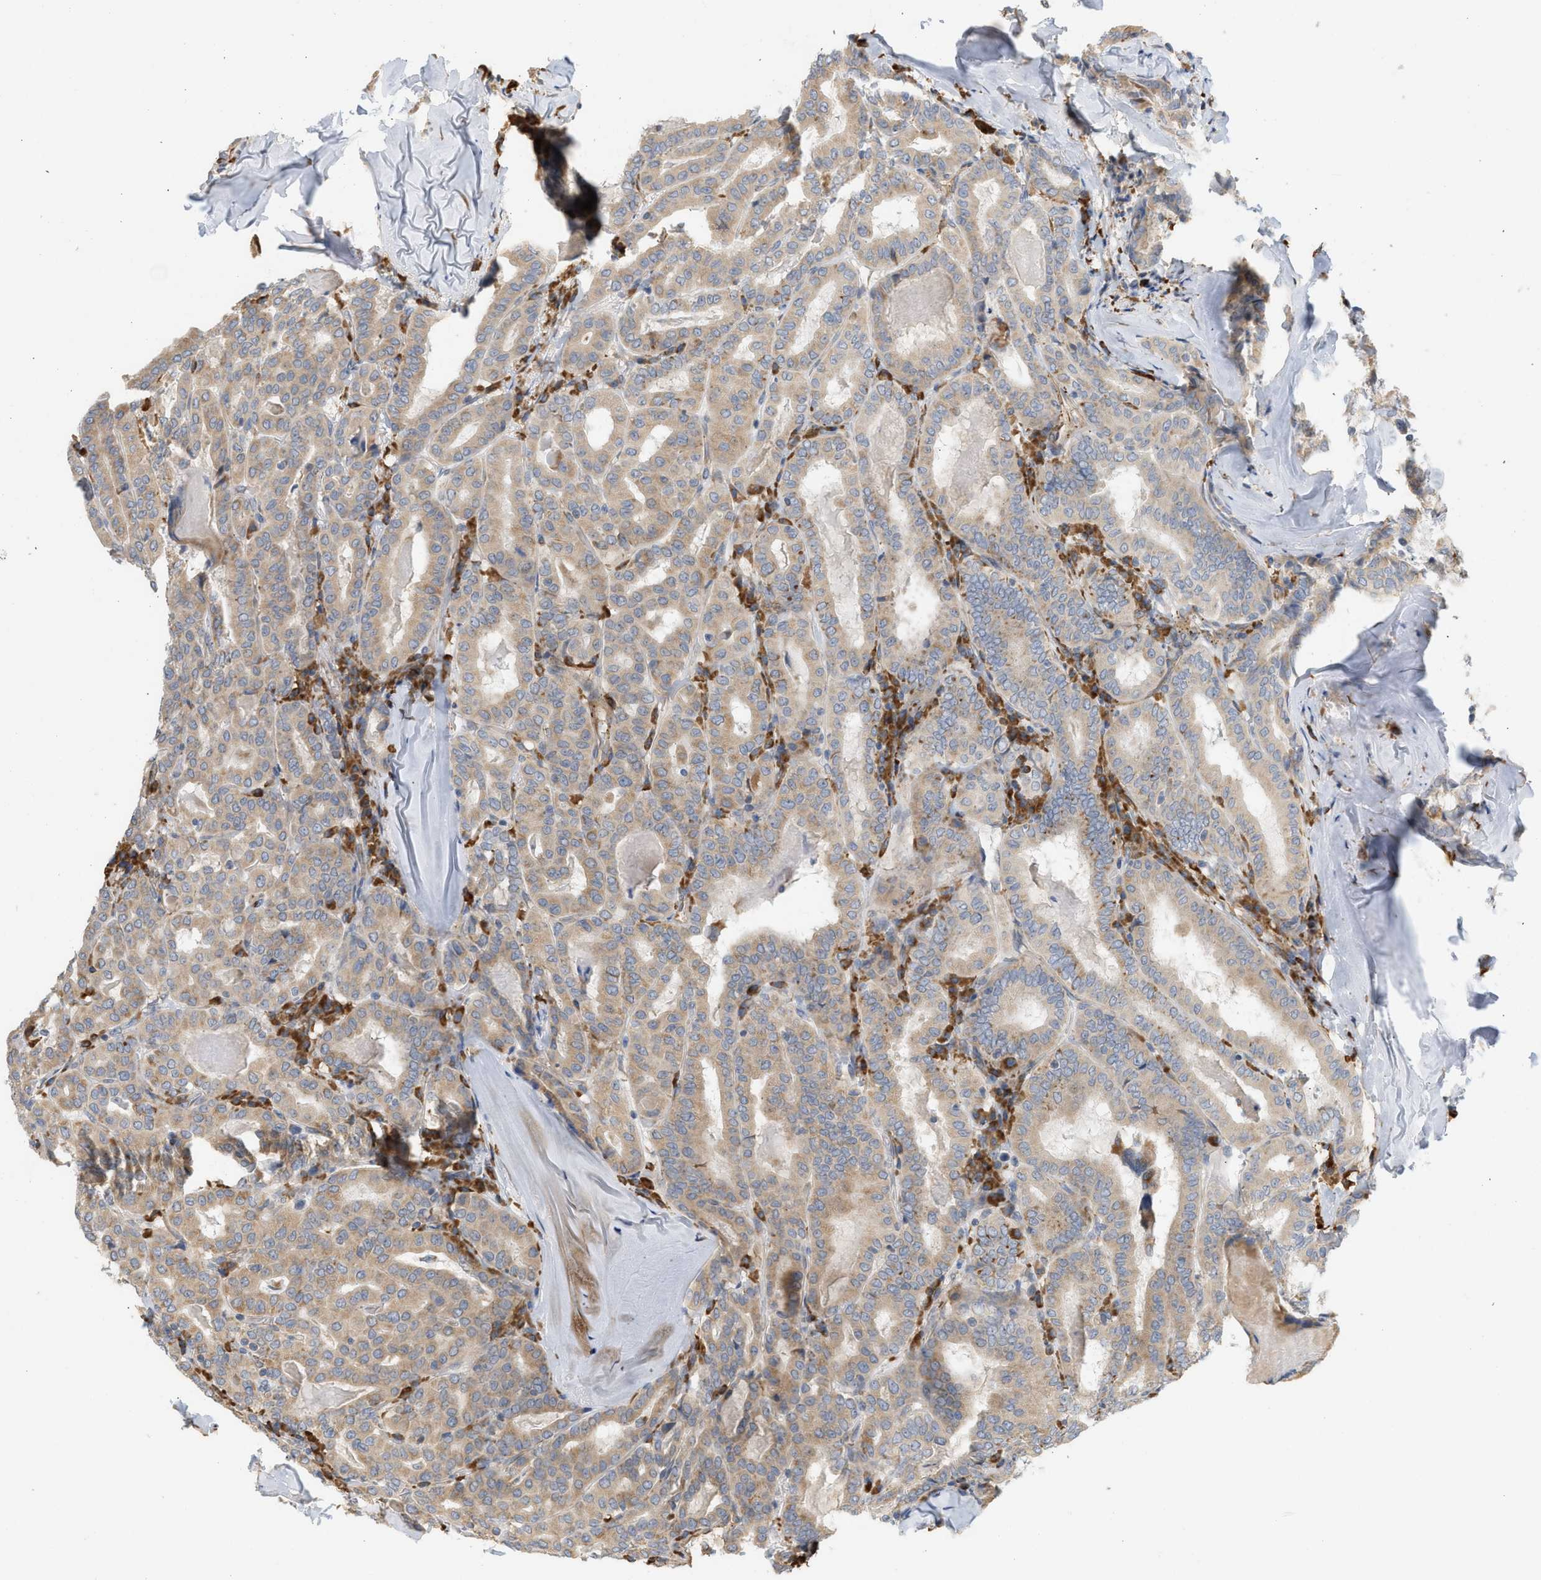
{"staining": {"intensity": "moderate", "quantity": ">75%", "location": "cytoplasmic/membranous"}, "tissue": "thyroid cancer", "cell_type": "Tumor cells", "image_type": "cancer", "snomed": [{"axis": "morphology", "description": "Papillary adenocarcinoma, NOS"}, {"axis": "topography", "description": "Thyroid gland"}], "caption": "Moderate cytoplasmic/membranous expression for a protein is identified in approximately >75% of tumor cells of thyroid papillary adenocarcinoma using immunohistochemistry.", "gene": "SVOP", "patient": {"sex": "female", "age": 42}}